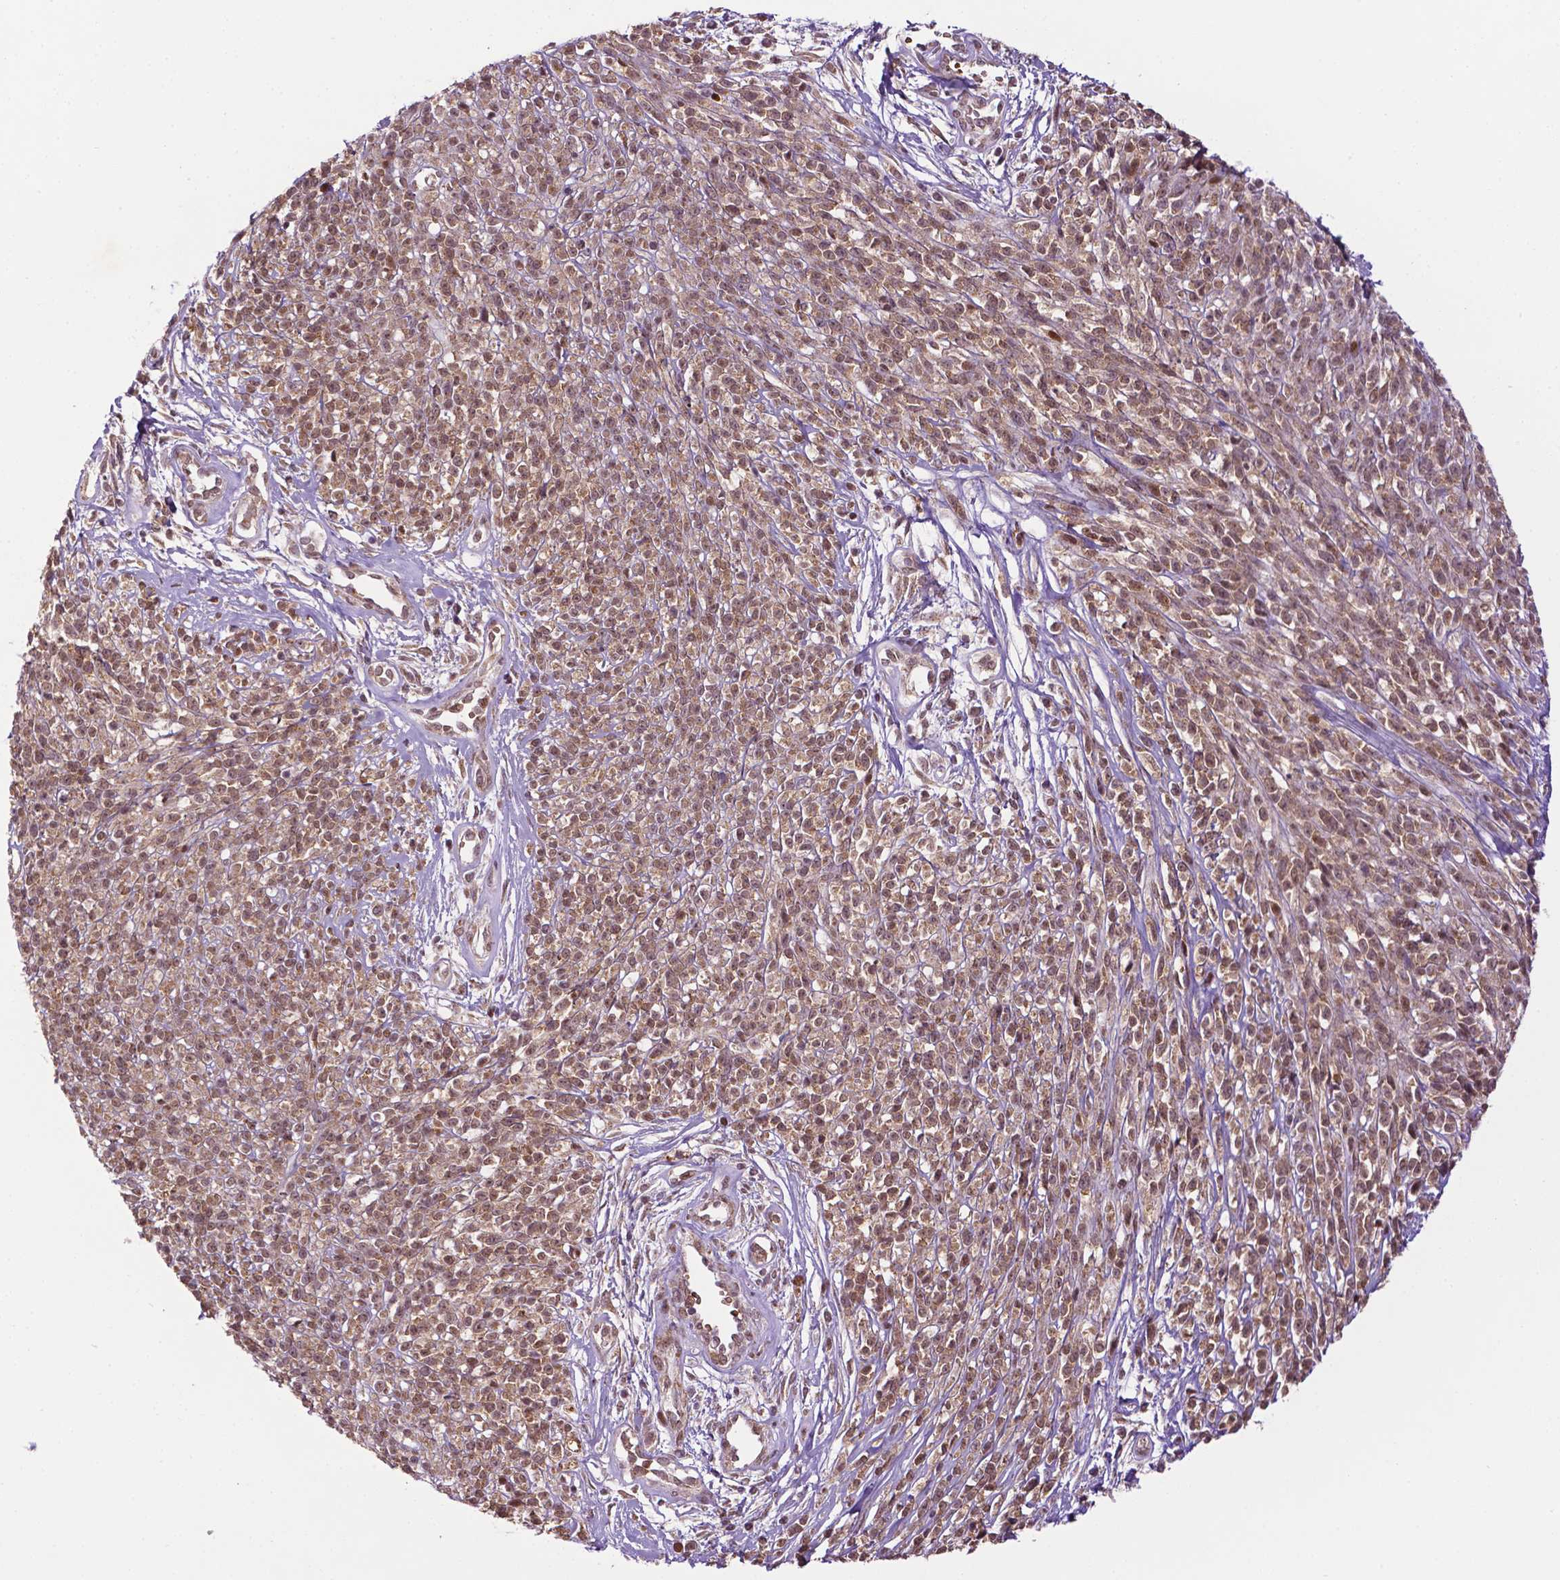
{"staining": {"intensity": "weak", "quantity": ">75%", "location": "nuclear"}, "tissue": "melanoma", "cell_type": "Tumor cells", "image_type": "cancer", "snomed": [{"axis": "morphology", "description": "Malignant melanoma, NOS"}, {"axis": "topography", "description": "Skin"}, {"axis": "topography", "description": "Skin of trunk"}], "caption": "Tumor cells show low levels of weak nuclear staining in about >75% of cells in melanoma.", "gene": "ZNF41", "patient": {"sex": "male", "age": 74}}